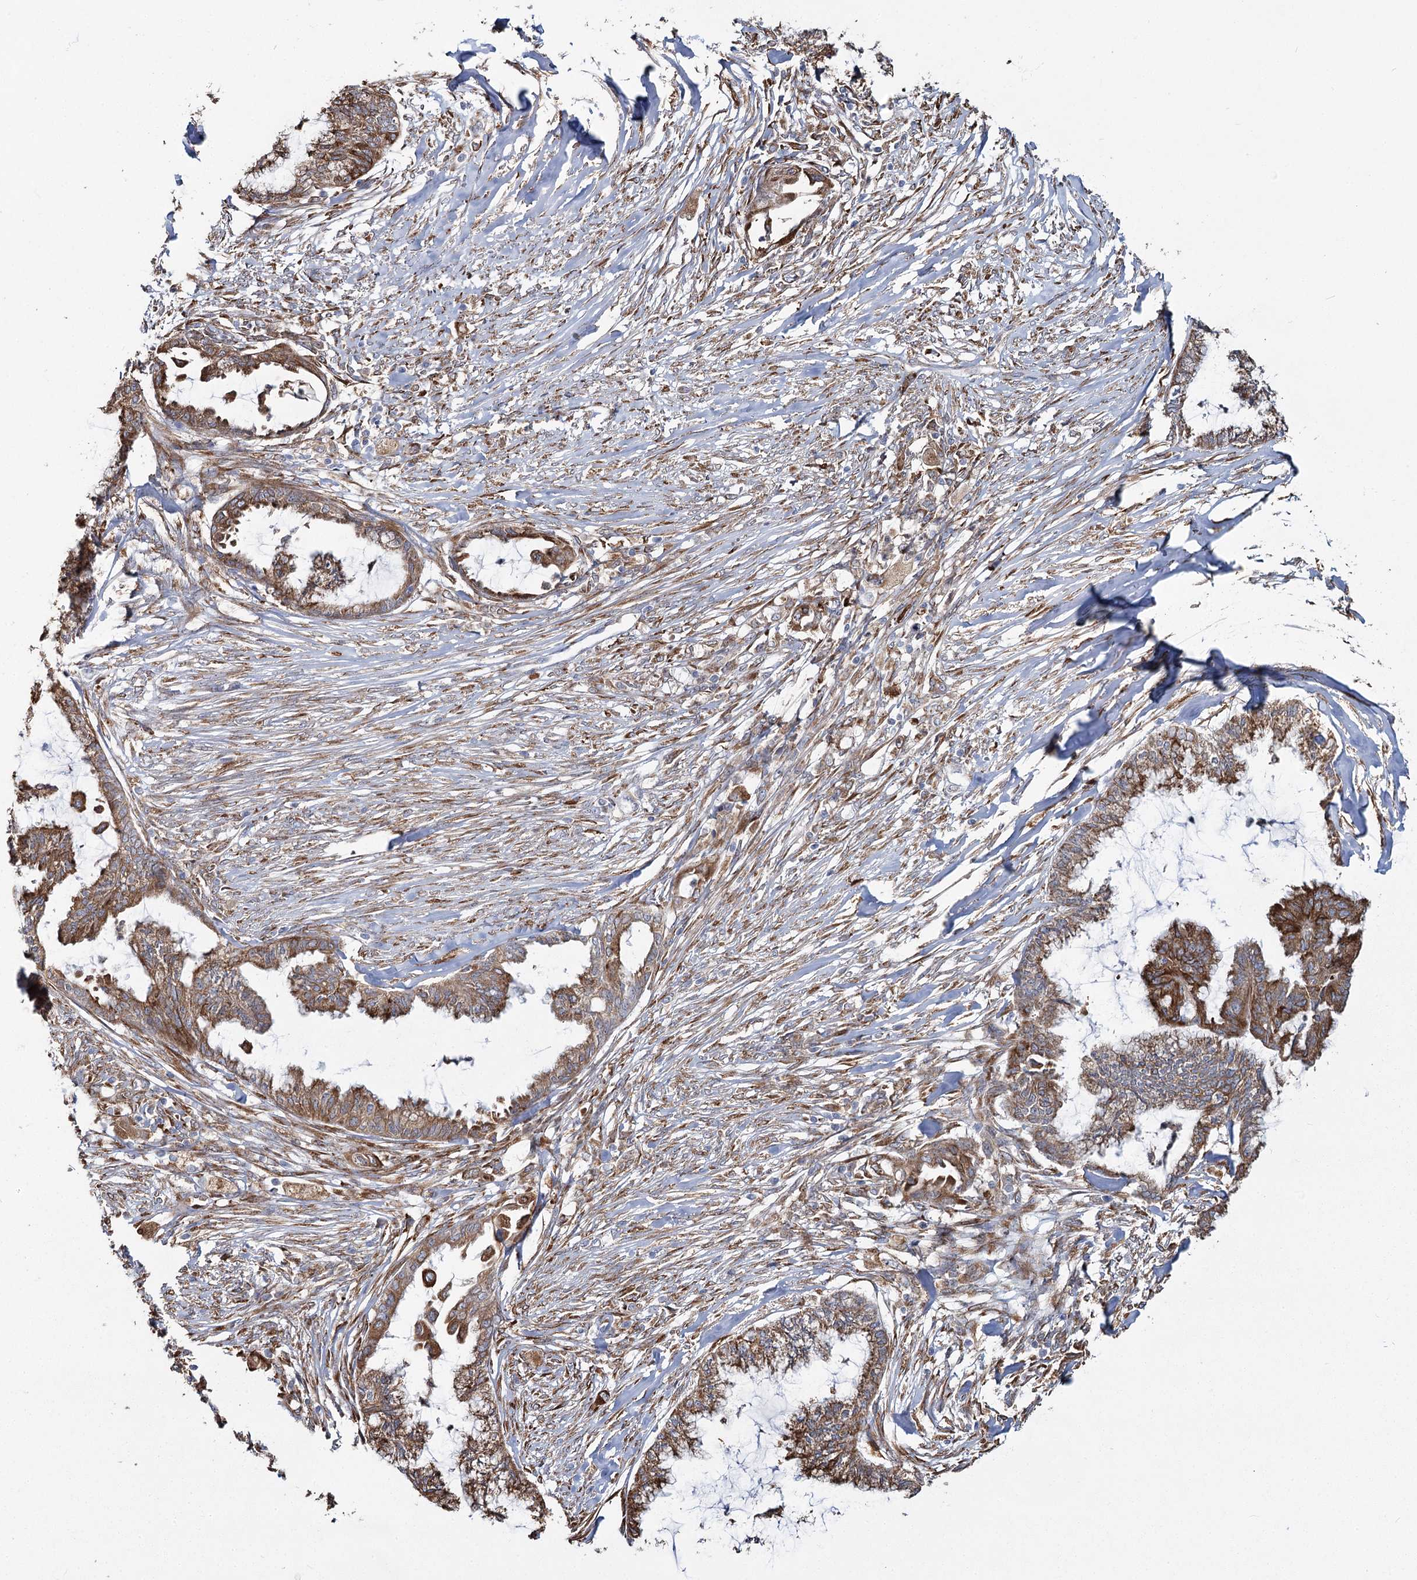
{"staining": {"intensity": "moderate", "quantity": ">75%", "location": "cytoplasmic/membranous"}, "tissue": "endometrial cancer", "cell_type": "Tumor cells", "image_type": "cancer", "snomed": [{"axis": "morphology", "description": "Adenocarcinoma, NOS"}, {"axis": "topography", "description": "Endometrium"}], "caption": "Tumor cells show medium levels of moderate cytoplasmic/membranous staining in approximately >75% of cells in endometrial adenocarcinoma.", "gene": "ZCCHC9", "patient": {"sex": "female", "age": 86}}